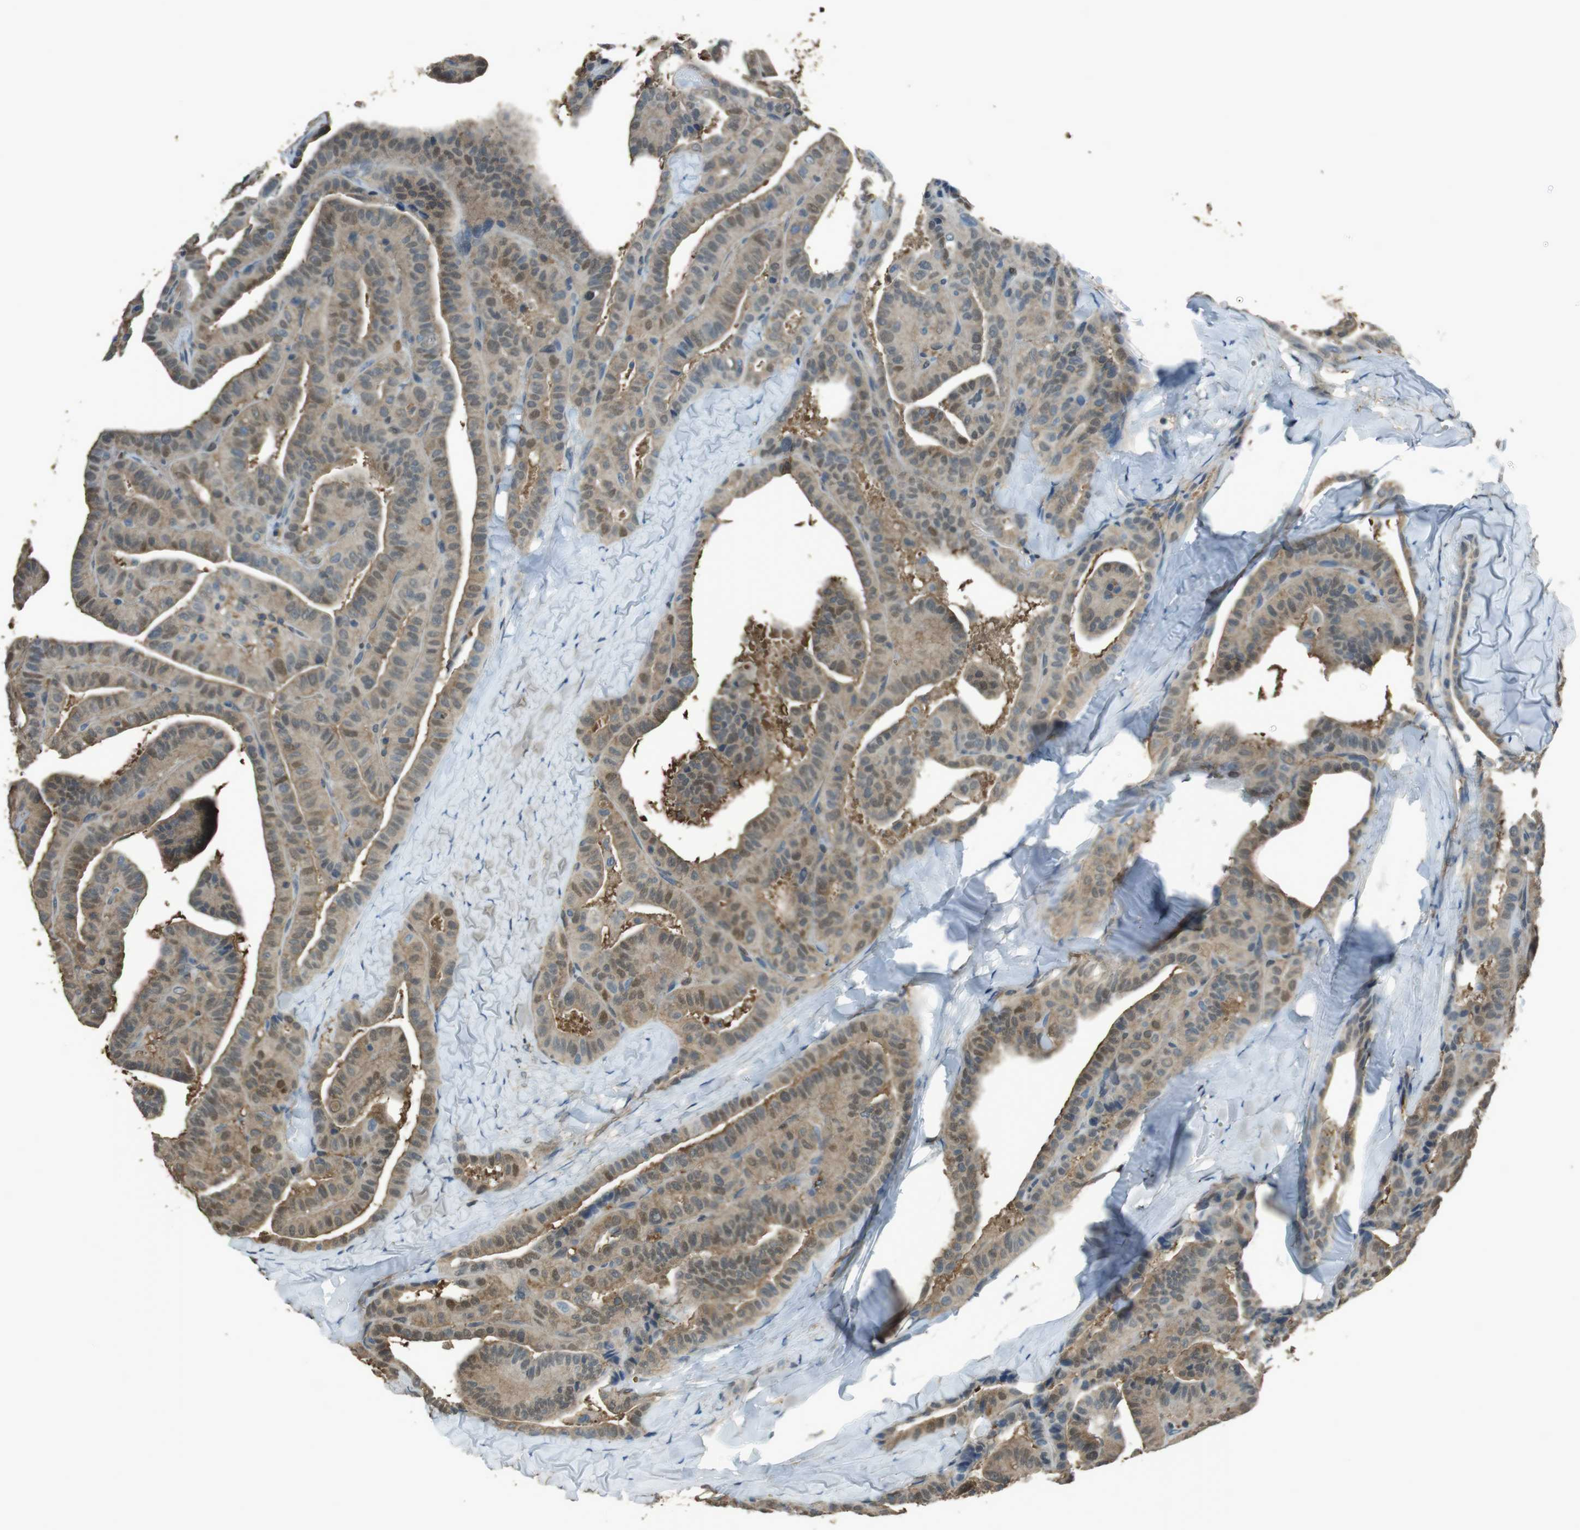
{"staining": {"intensity": "weak", "quantity": ">75%", "location": "cytoplasmic/membranous,nuclear"}, "tissue": "thyroid cancer", "cell_type": "Tumor cells", "image_type": "cancer", "snomed": [{"axis": "morphology", "description": "Papillary adenocarcinoma, NOS"}, {"axis": "topography", "description": "Thyroid gland"}], "caption": "A micrograph of thyroid cancer stained for a protein demonstrates weak cytoplasmic/membranous and nuclear brown staining in tumor cells.", "gene": "TWSG1", "patient": {"sex": "male", "age": 77}}